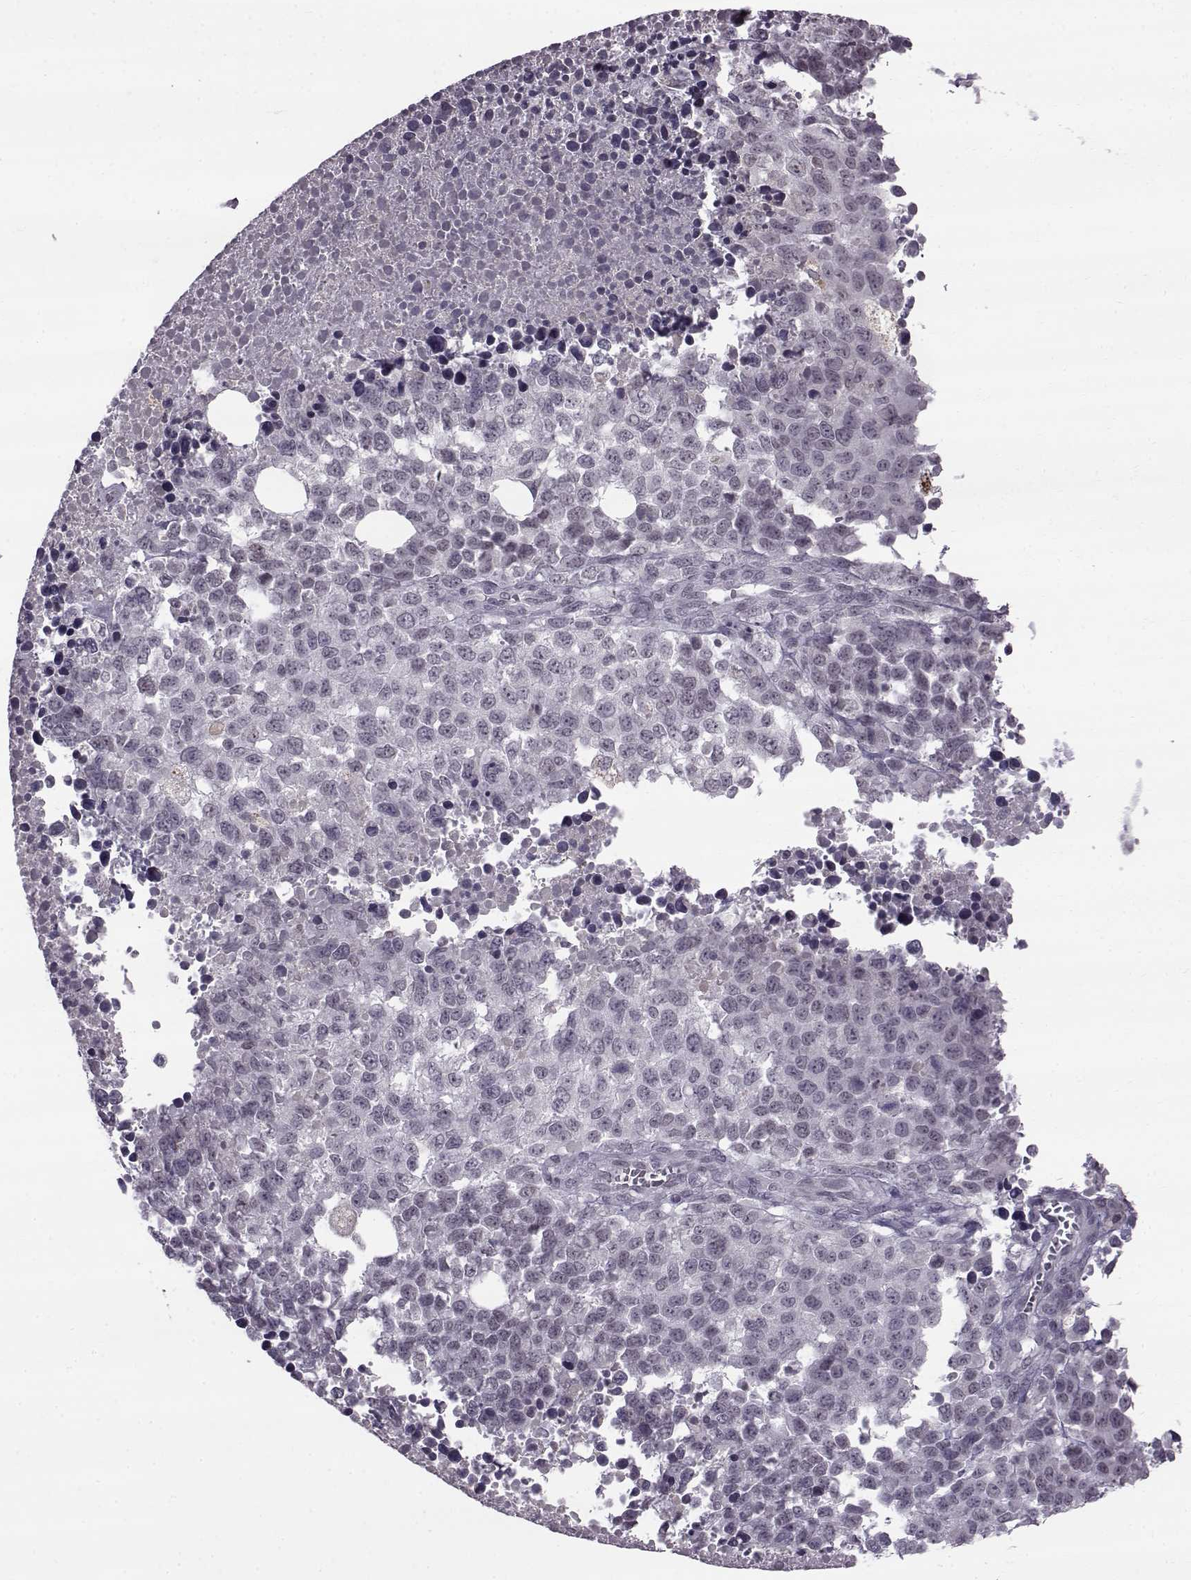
{"staining": {"intensity": "negative", "quantity": "none", "location": "none"}, "tissue": "melanoma", "cell_type": "Tumor cells", "image_type": "cancer", "snomed": [{"axis": "morphology", "description": "Malignant melanoma, Metastatic site"}, {"axis": "topography", "description": "Skin"}], "caption": "This is an IHC micrograph of melanoma. There is no positivity in tumor cells.", "gene": "SLC28A2", "patient": {"sex": "male", "age": 84}}